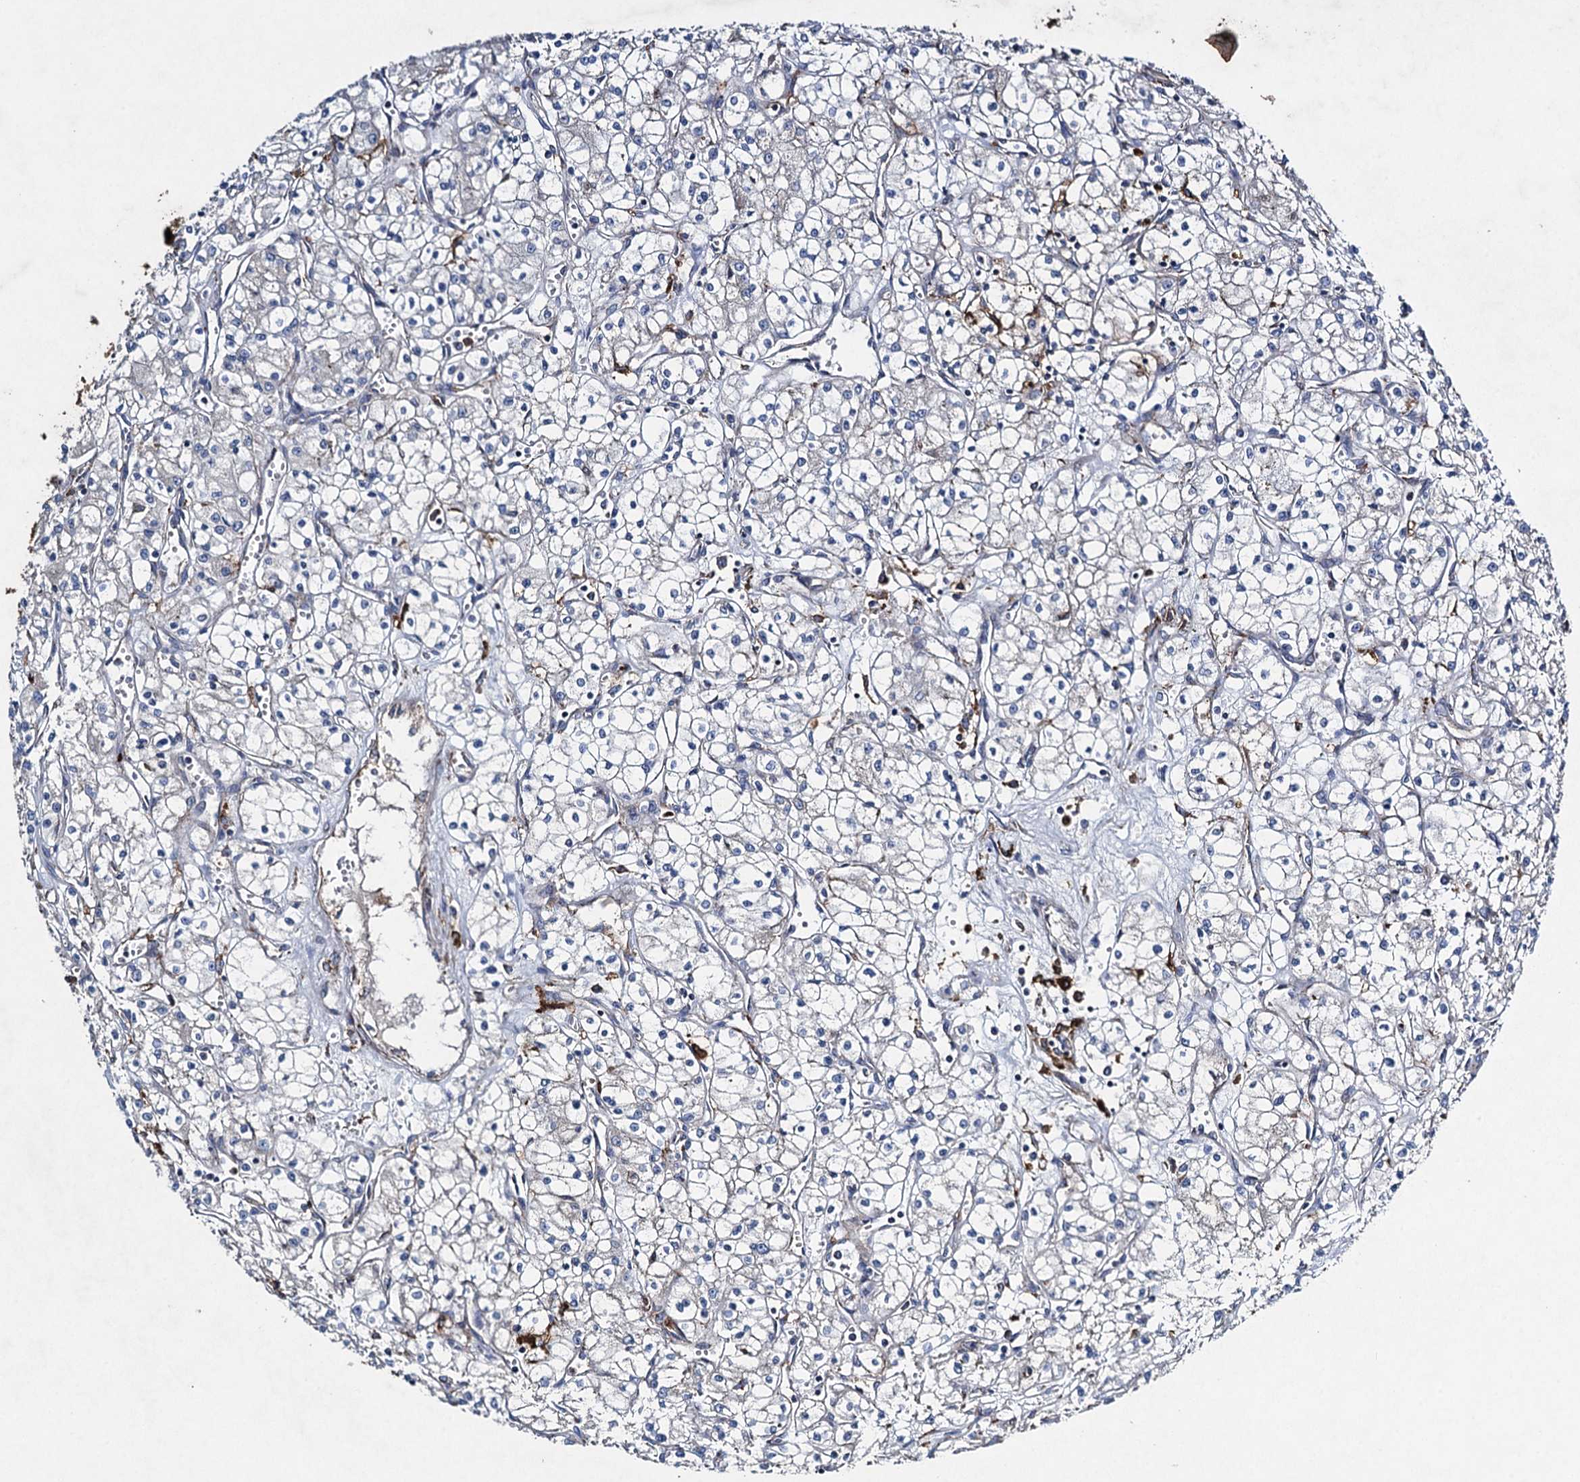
{"staining": {"intensity": "negative", "quantity": "none", "location": "none"}, "tissue": "renal cancer", "cell_type": "Tumor cells", "image_type": "cancer", "snomed": [{"axis": "morphology", "description": "Adenocarcinoma, NOS"}, {"axis": "topography", "description": "Kidney"}], "caption": "Renal cancer stained for a protein using immunohistochemistry (IHC) demonstrates no expression tumor cells.", "gene": "TXNDC11", "patient": {"sex": "male", "age": 59}}